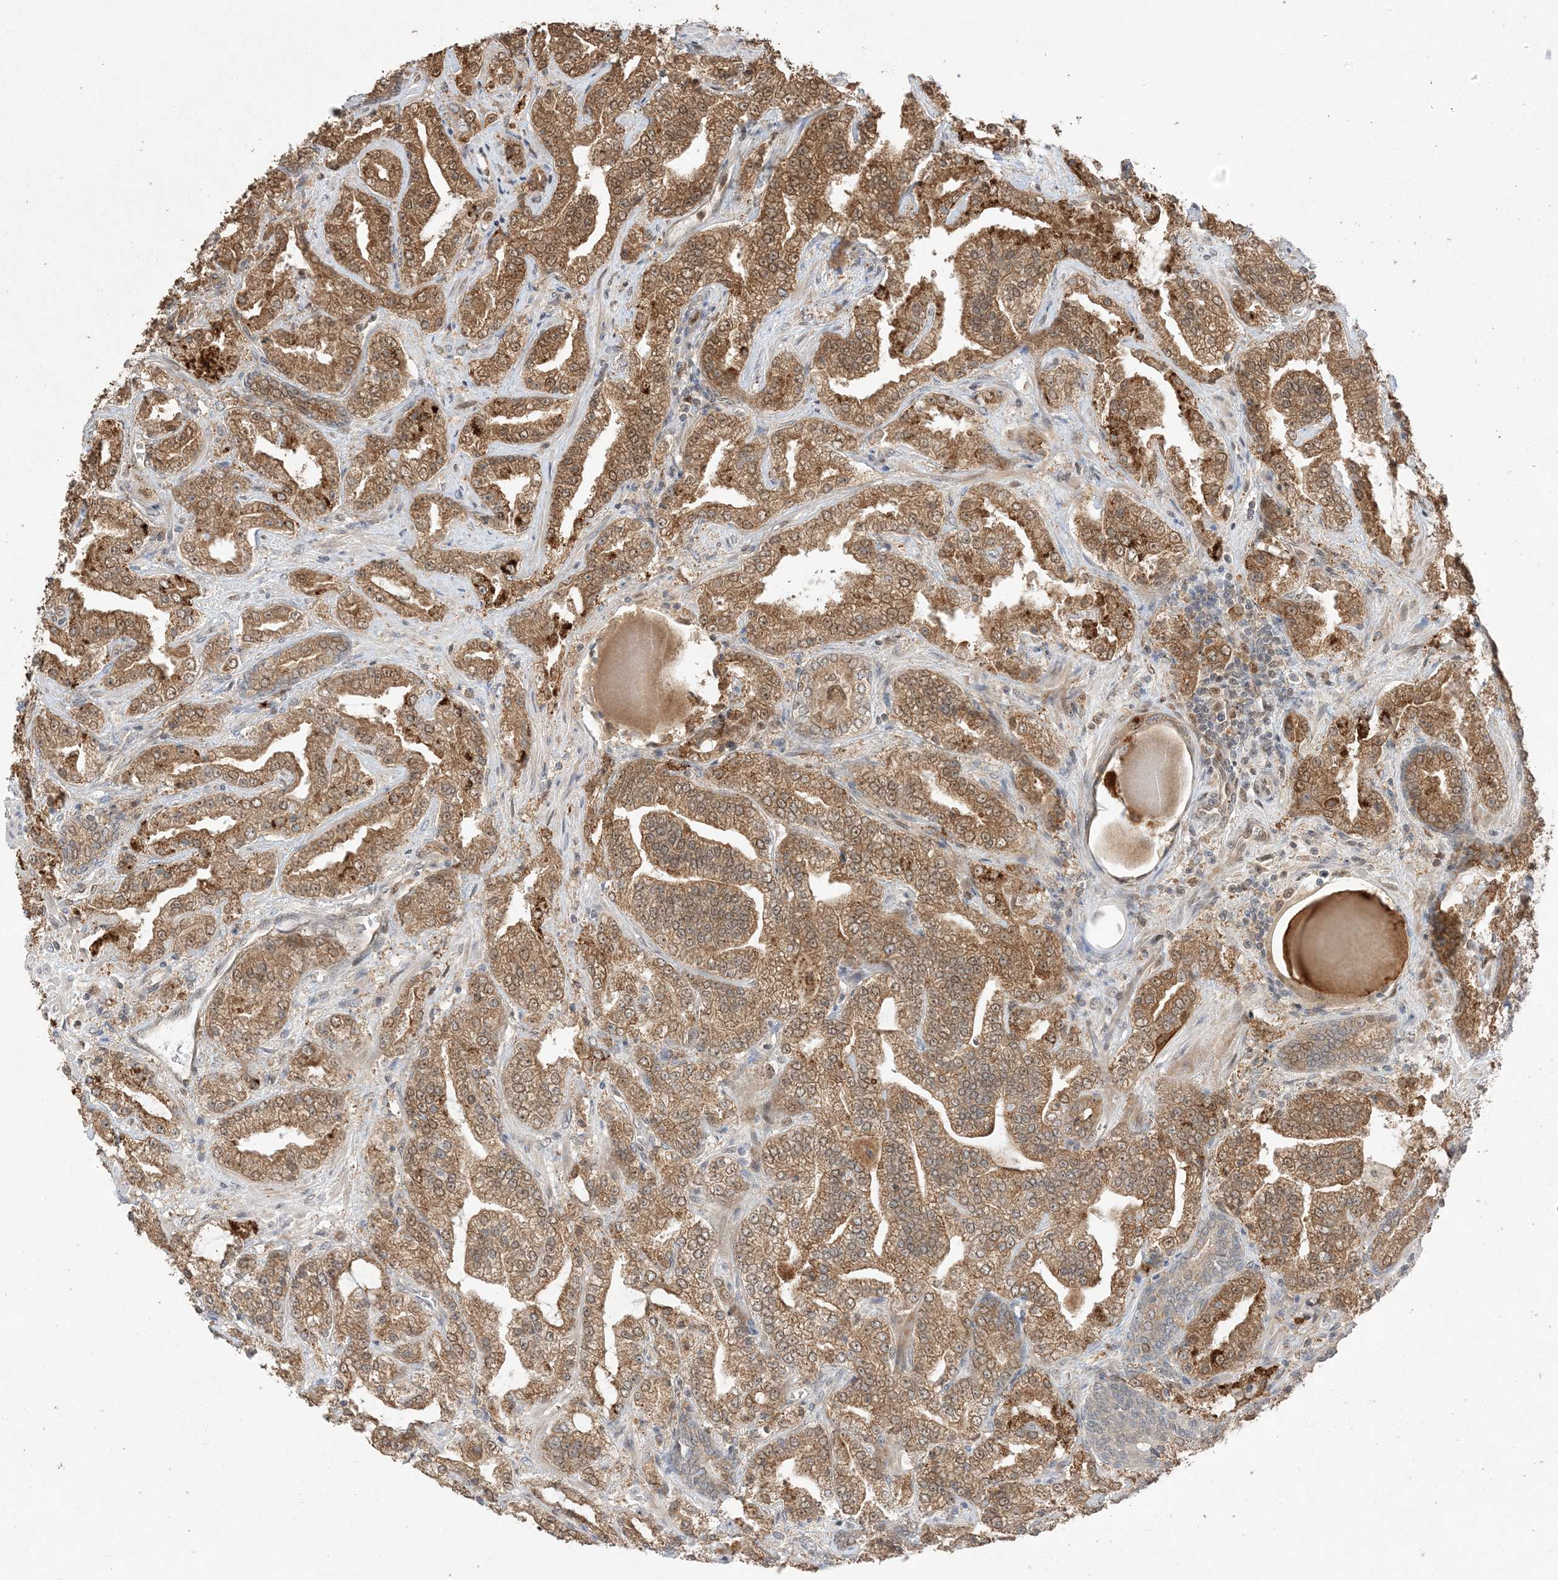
{"staining": {"intensity": "moderate", "quantity": ">75%", "location": "cytoplasmic/membranous"}, "tissue": "prostate cancer", "cell_type": "Tumor cells", "image_type": "cancer", "snomed": [{"axis": "morphology", "description": "Adenocarcinoma, High grade"}, {"axis": "topography", "description": "Prostate"}], "caption": "Immunohistochemical staining of prostate cancer (high-grade adenocarcinoma) reveals medium levels of moderate cytoplasmic/membranous positivity in approximately >75% of tumor cells.", "gene": "ZBTB41", "patient": {"sex": "male", "age": 64}}